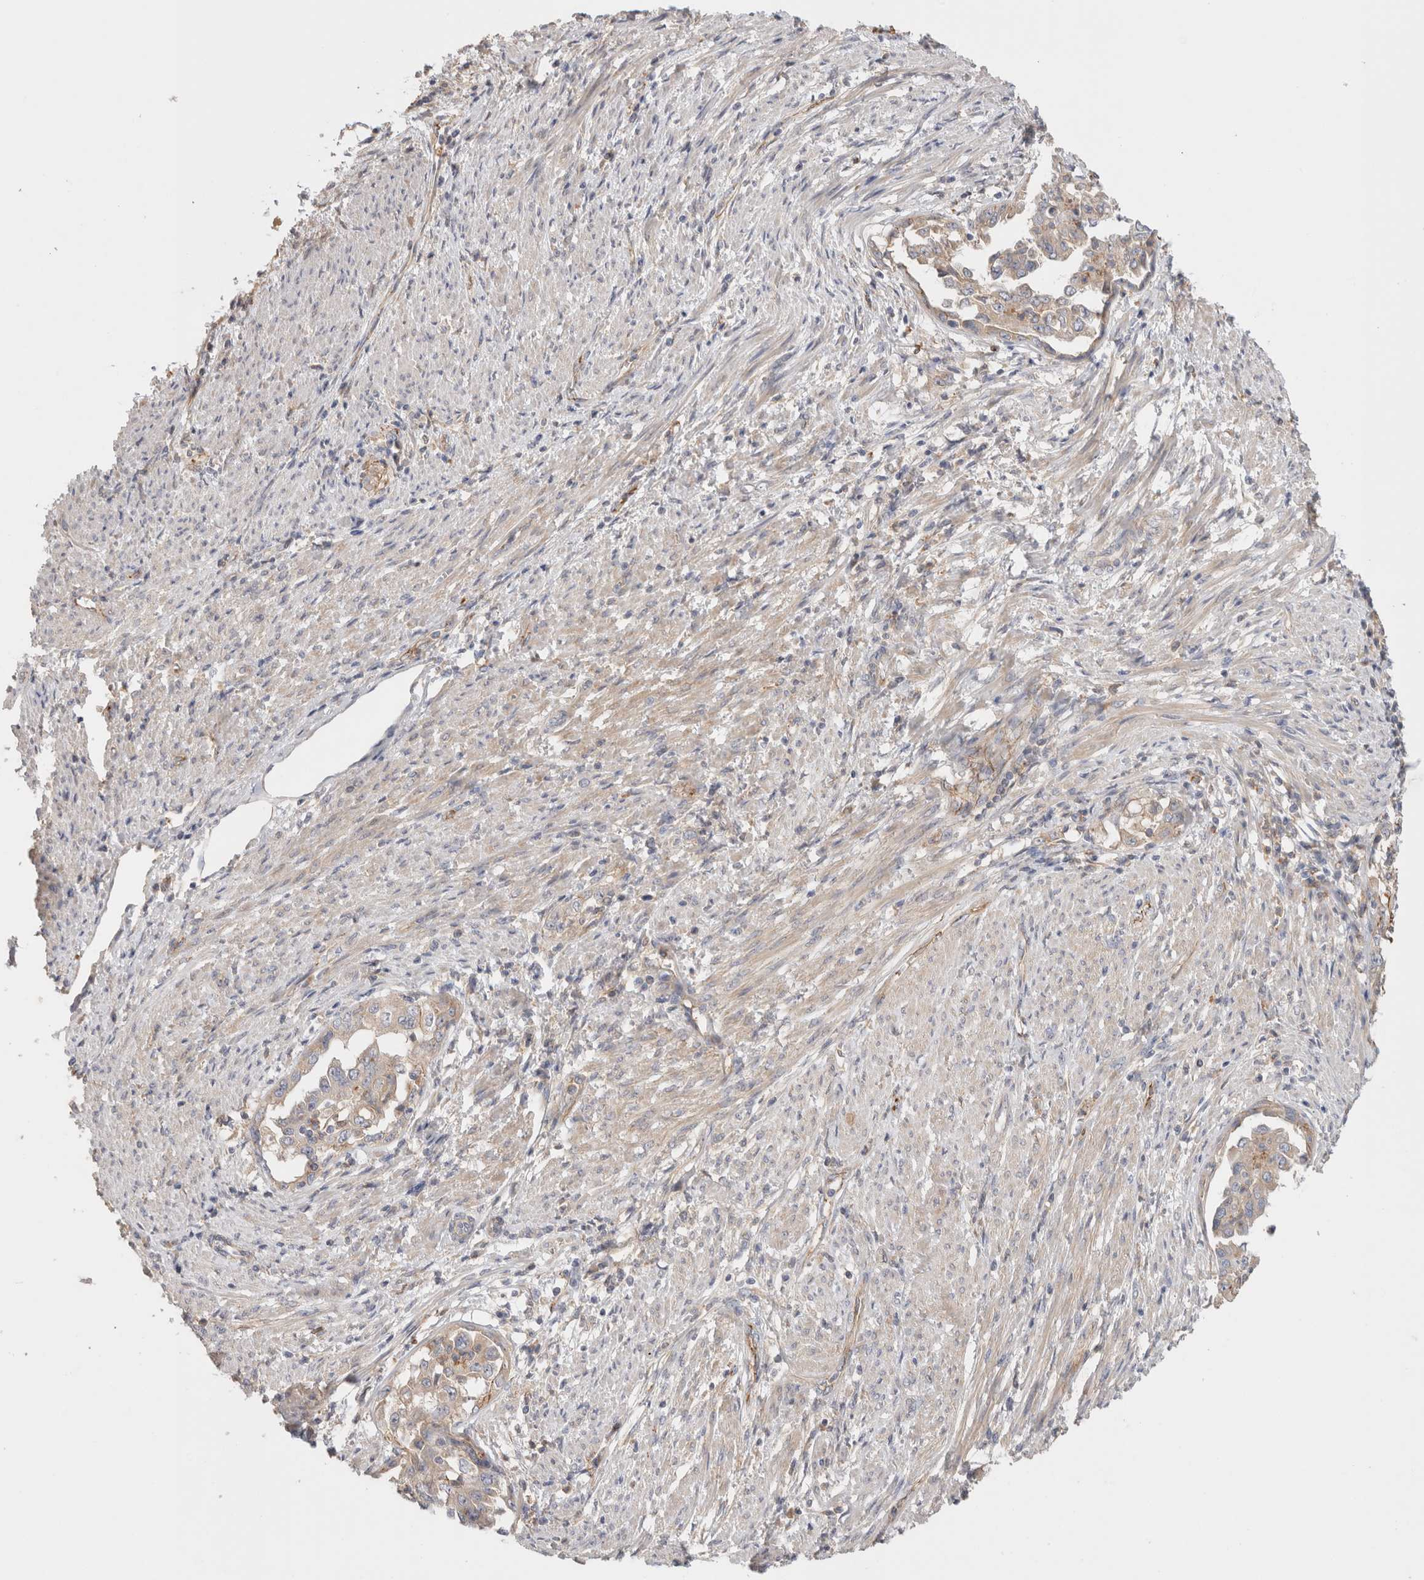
{"staining": {"intensity": "weak", "quantity": ">75%", "location": "cytoplasmic/membranous"}, "tissue": "endometrial cancer", "cell_type": "Tumor cells", "image_type": "cancer", "snomed": [{"axis": "morphology", "description": "Adenocarcinoma, NOS"}, {"axis": "topography", "description": "Endometrium"}], "caption": "IHC staining of endometrial cancer (adenocarcinoma), which reveals low levels of weak cytoplasmic/membranous staining in approximately >75% of tumor cells indicating weak cytoplasmic/membranous protein expression. The staining was performed using DAB (3,3'-diaminobenzidine) (brown) for protein detection and nuclei were counterstained in hematoxylin (blue).", "gene": "SGK3", "patient": {"sex": "female", "age": 85}}